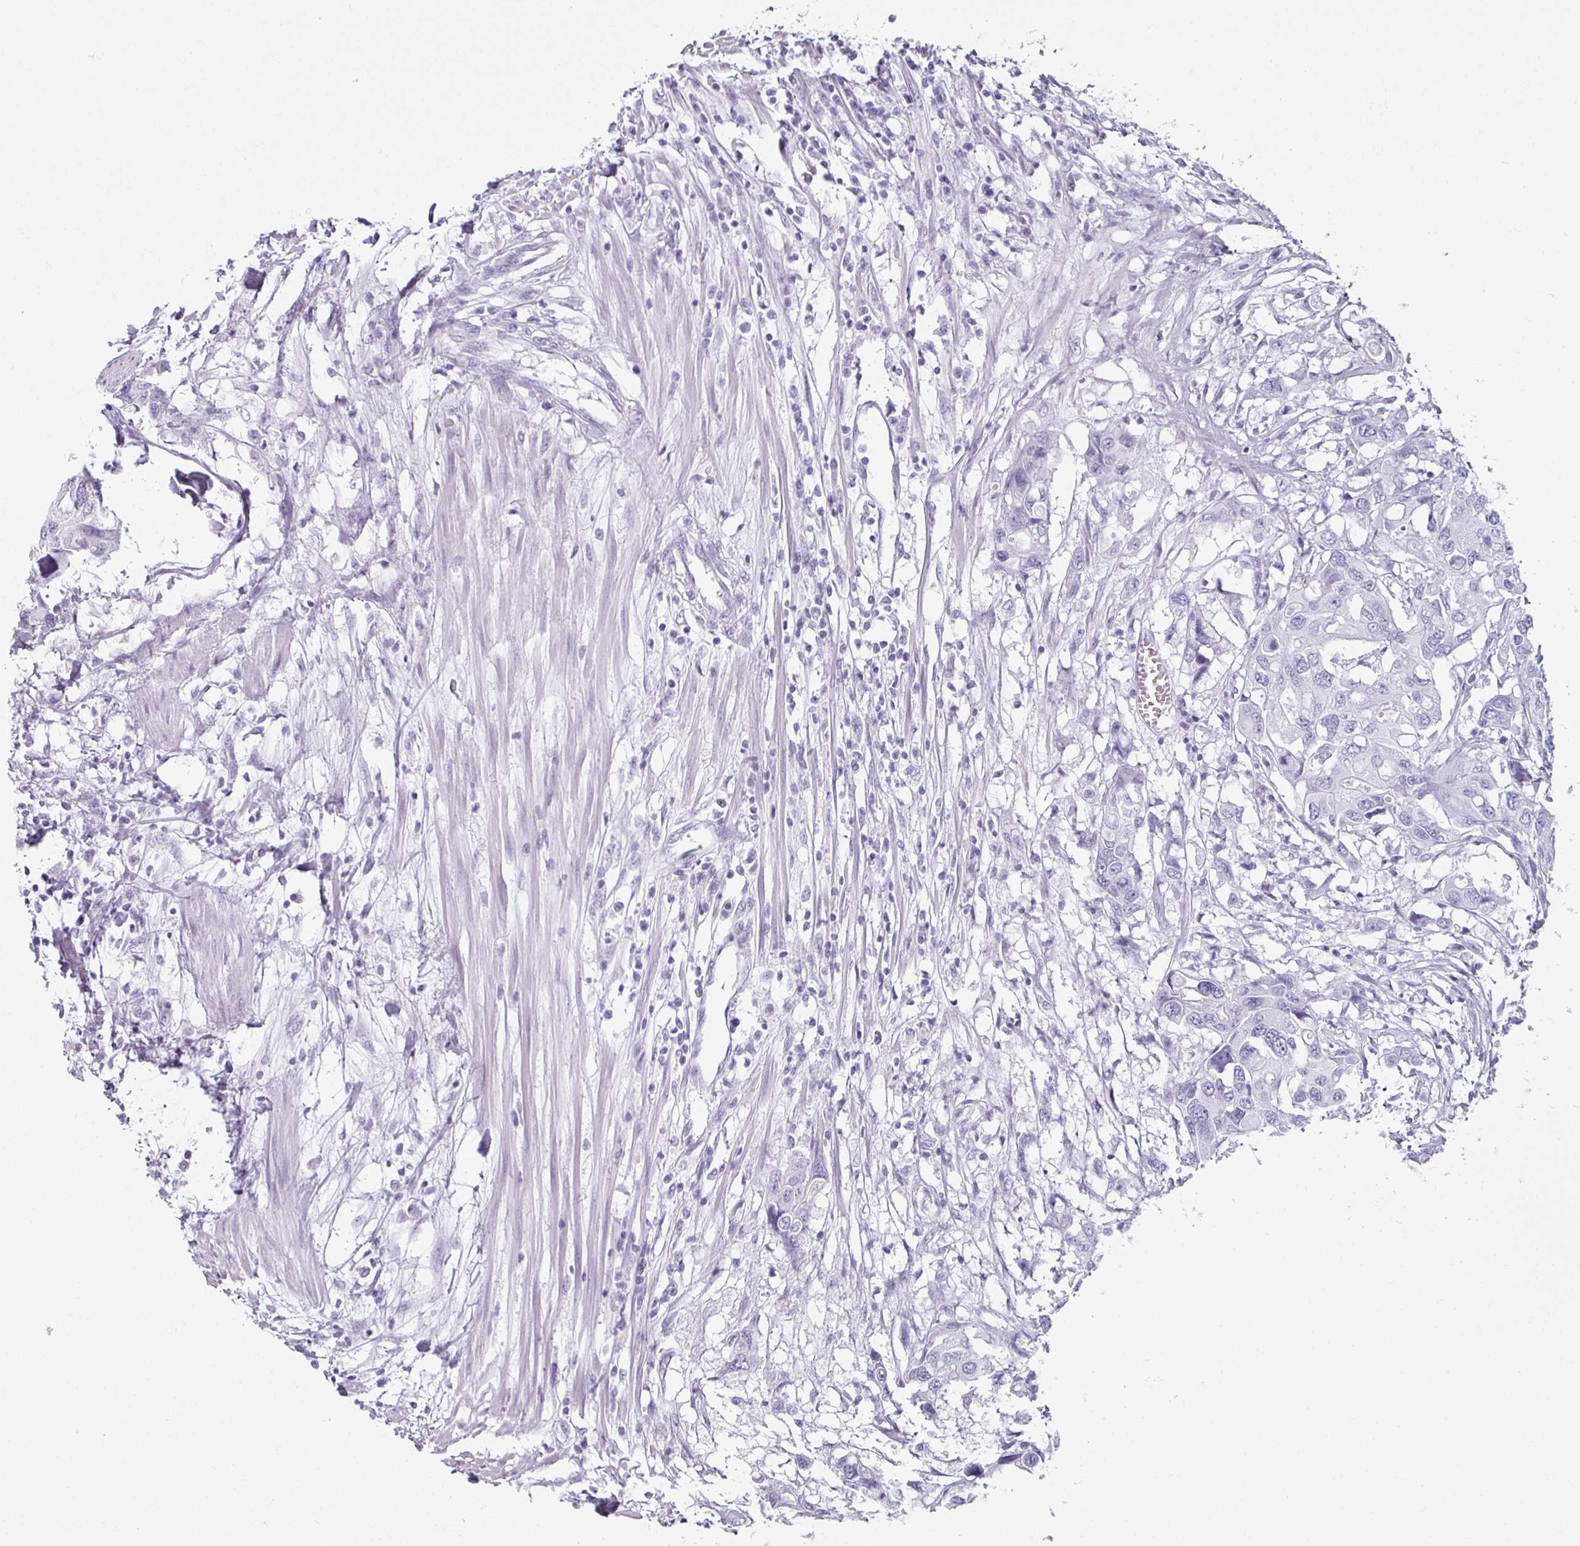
{"staining": {"intensity": "negative", "quantity": "none", "location": "none"}, "tissue": "colorectal cancer", "cell_type": "Tumor cells", "image_type": "cancer", "snomed": [{"axis": "morphology", "description": "Adenocarcinoma, NOS"}, {"axis": "topography", "description": "Colon"}], "caption": "The histopathology image exhibits no significant positivity in tumor cells of adenocarcinoma (colorectal). (DAB (3,3'-diaminobenzidine) immunohistochemistry visualized using brightfield microscopy, high magnification).", "gene": "C19orf33", "patient": {"sex": "male", "age": 77}}